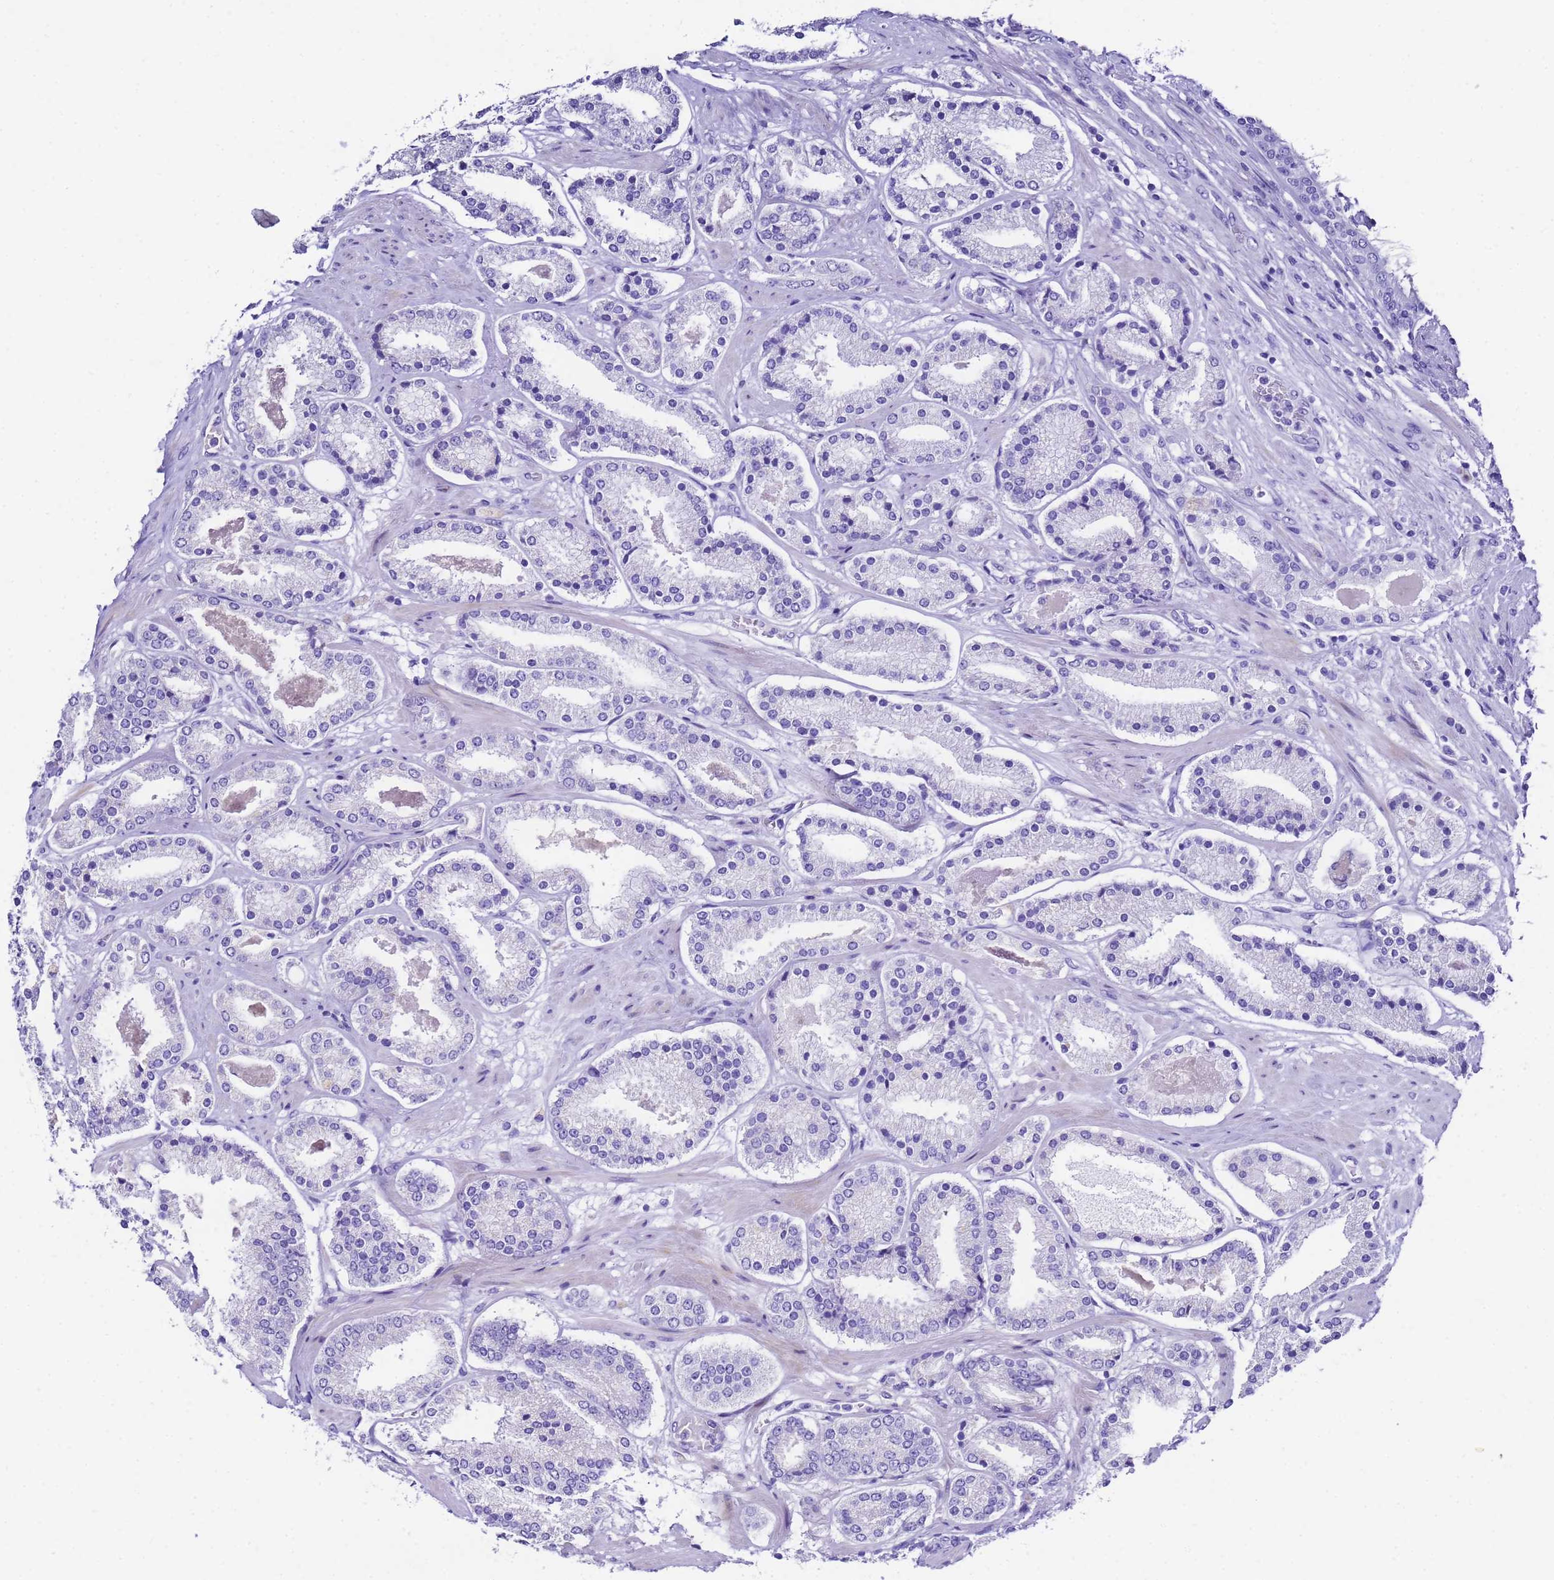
{"staining": {"intensity": "negative", "quantity": "none", "location": "none"}, "tissue": "prostate cancer", "cell_type": "Tumor cells", "image_type": "cancer", "snomed": [{"axis": "morphology", "description": "Adenocarcinoma, High grade"}, {"axis": "topography", "description": "Prostate"}], "caption": "IHC of prostate adenocarcinoma (high-grade) shows no expression in tumor cells. Brightfield microscopy of immunohistochemistry (IHC) stained with DAB (brown) and hematoxylin (blue), captured at high magnification.", "gene": "UGT2B10", "patient": {"sex": "male", "age": 63}}